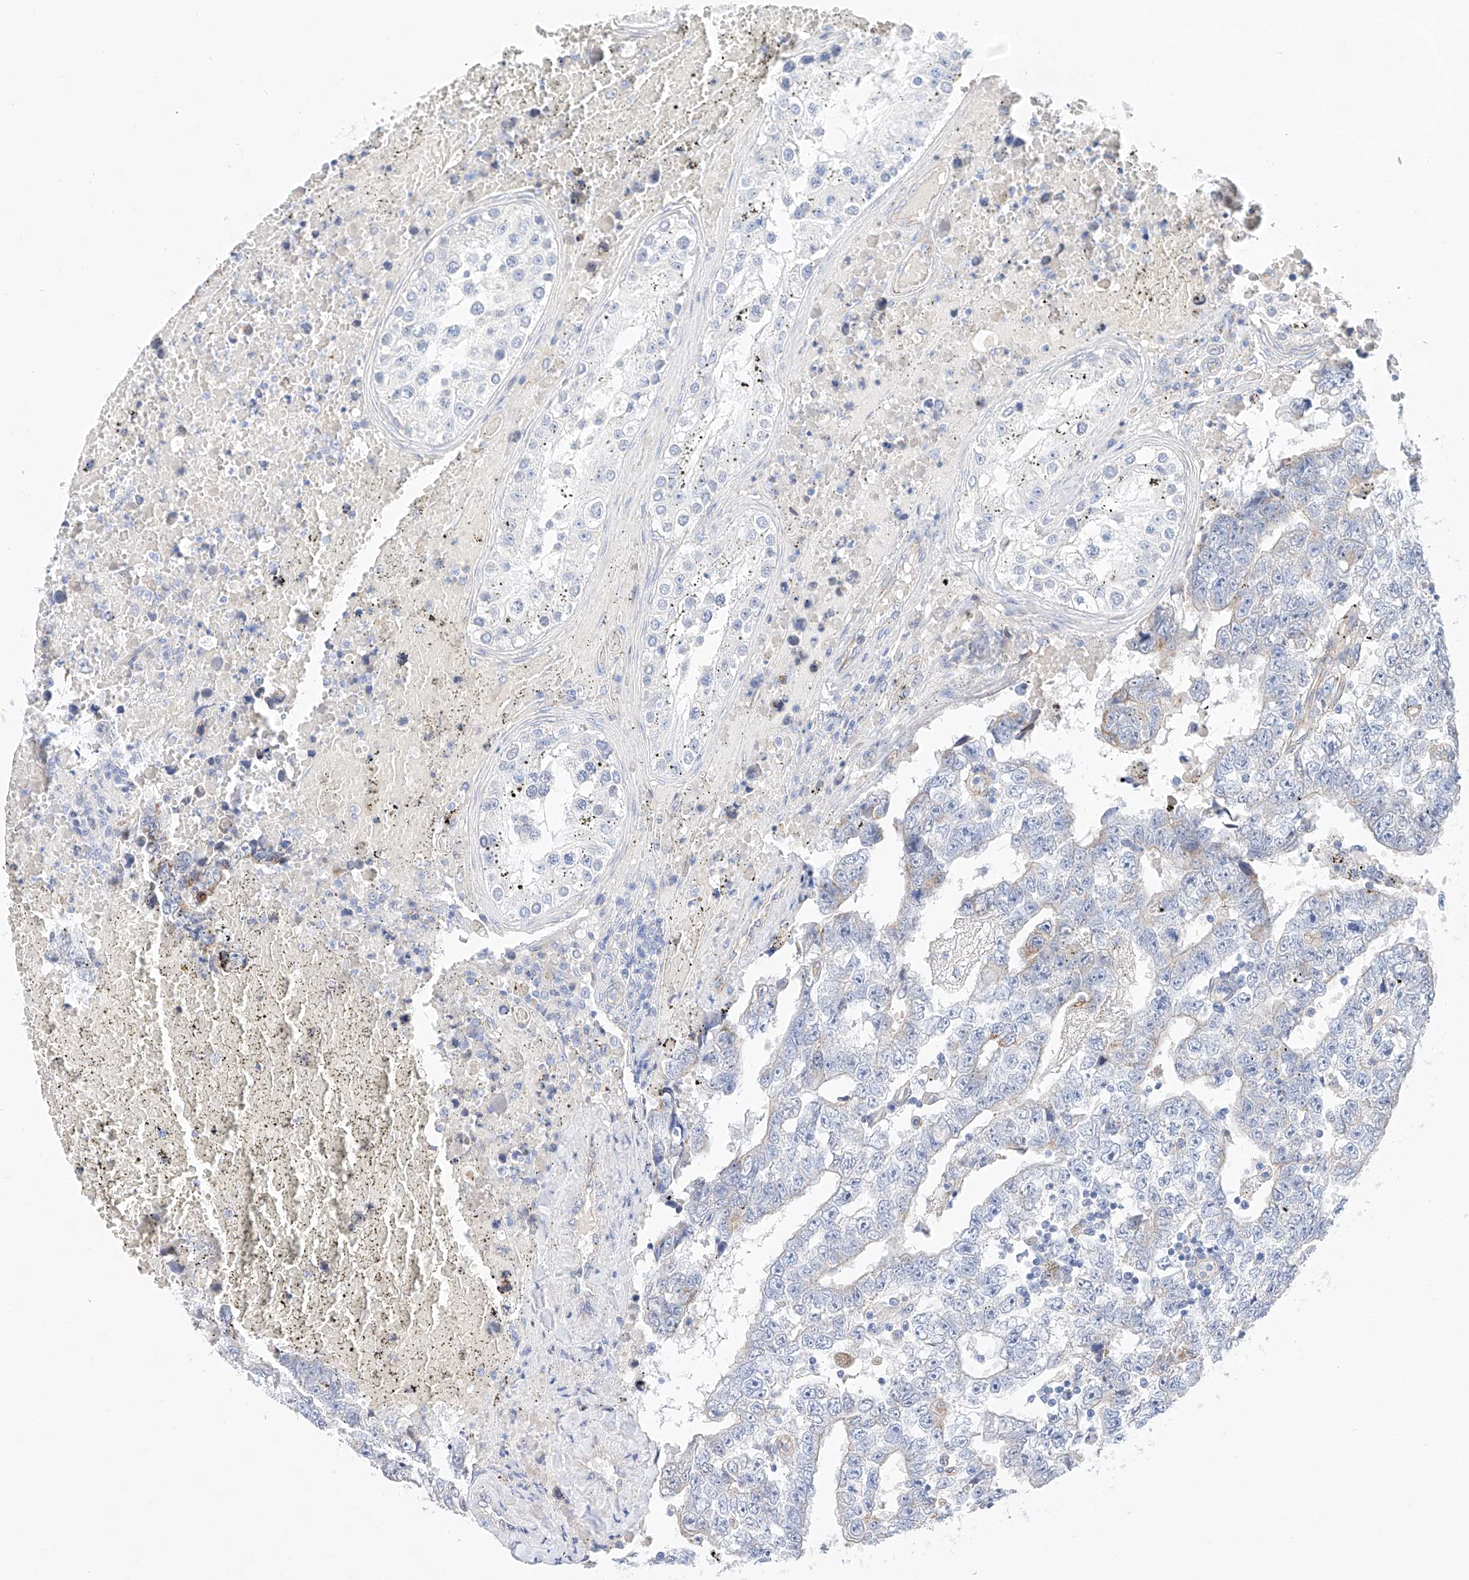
{"staining": {"intensity": "negative", "quantity": "none", "location": "none"}, "tissue": "testis cancer", "cell_type": "Tumor cells", "image_type": "cancer", "snomed": [{"axis": "morphology", "description": "Carcinoma, Embryonal, NOS"}, {"axis": "topography", "description": "Testis"}], "caption": "Testis cancer (embryonal carcinoma) was stained to show a protein in brown. There is no significant staining in tumor cells.", "gene": "SBSPON", "patient": {"sex": "male", "age": 25}}